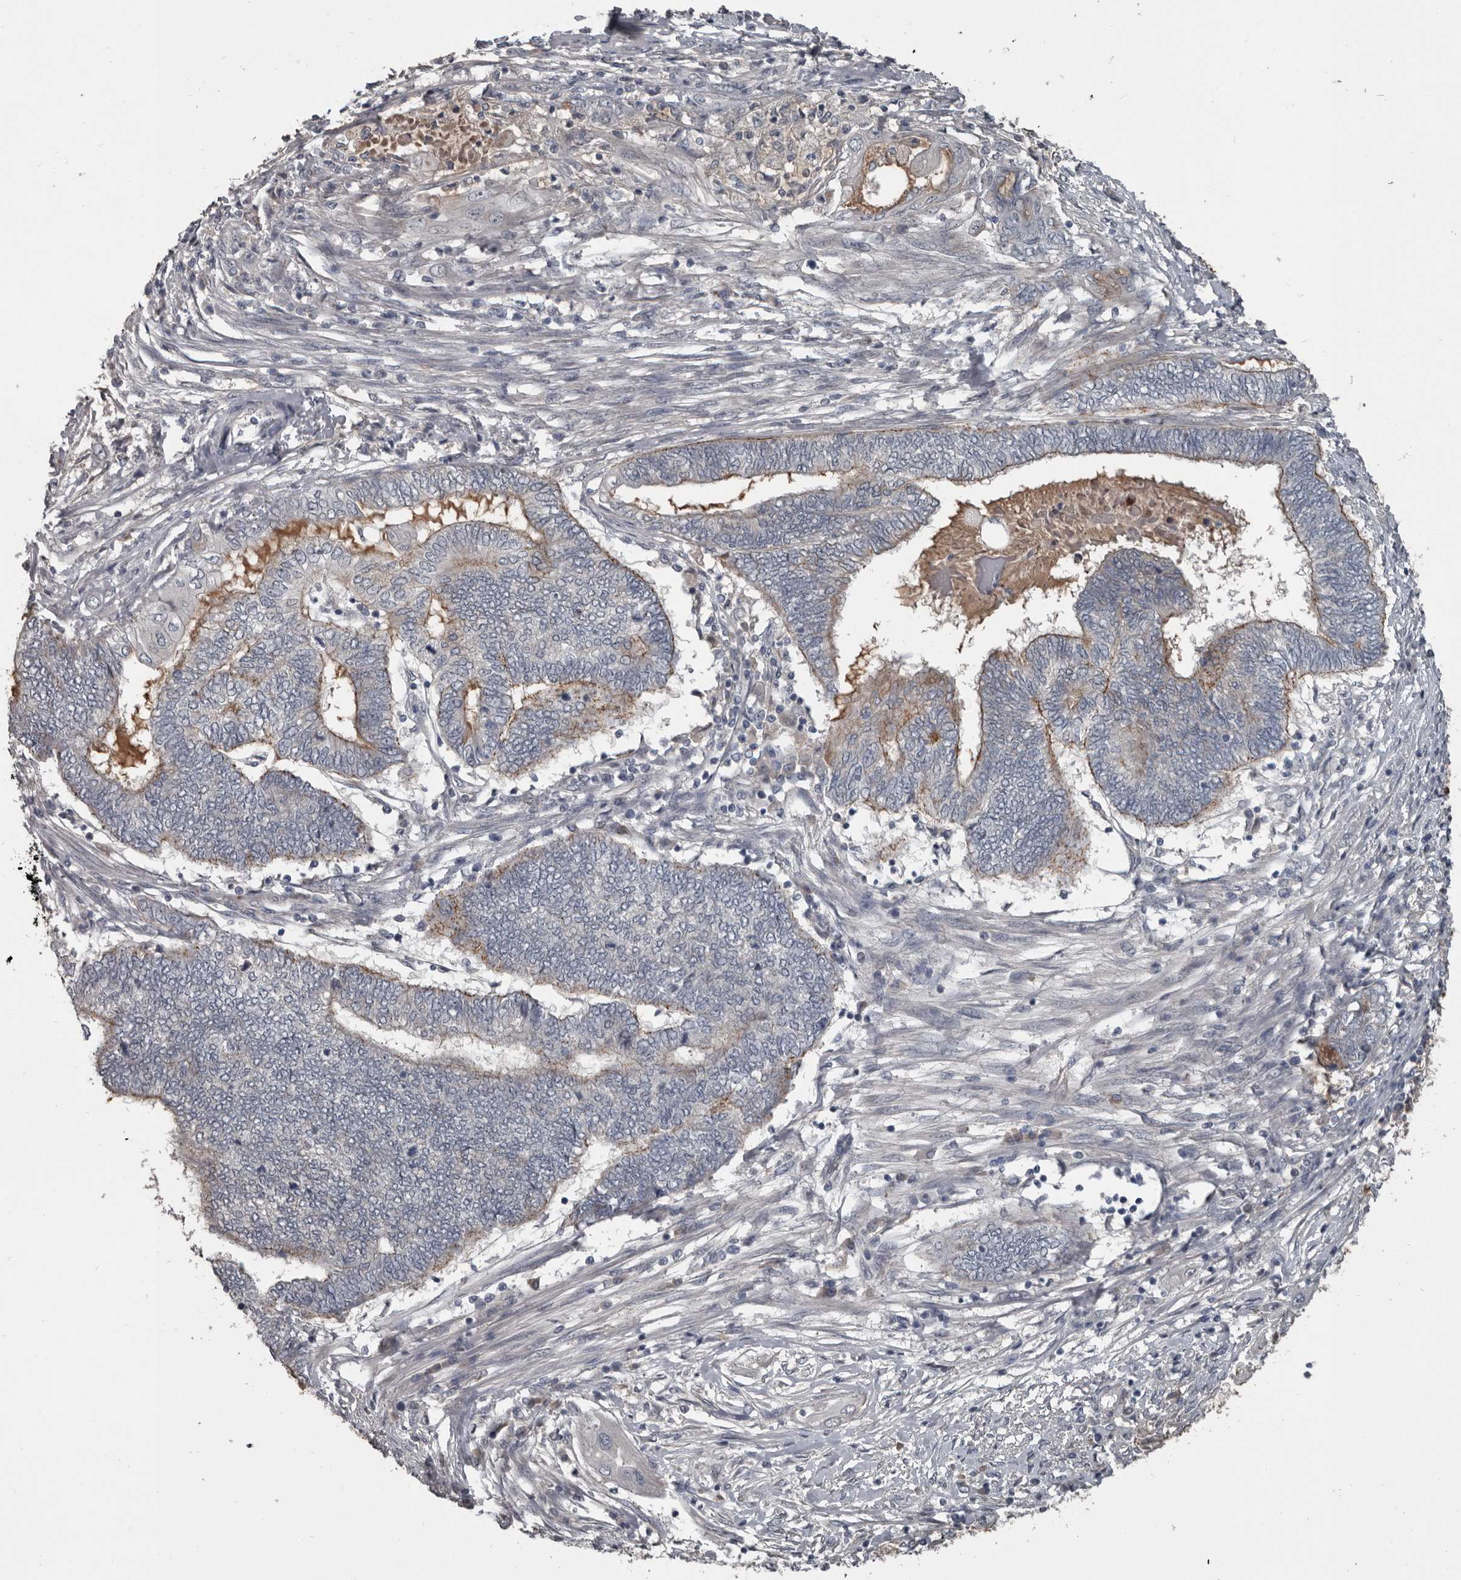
{"staining": {"intensity": "moderate", "quantity": "<25%", "location": "cytoplasmic/membranous"}, "tissue": "endometrial cancer", "cell_type": "Tumor cells", "image_type": "cancer", "snomed": [{"axis": "morphology", "description": "Adenocarcinoma, NOS"}, {"axis": "topography", "description": "Uterus"}, {"axis": "topography", "description": "Endometrium"}], "caption": "An immunohistochemistry (IHC) image of neoplastic tissue is shown. Protein staining in brown highlights moderate cytoplasmic/membranous positivity in endometrial cancer (adenocarcinoma) within tumor cells.", "gene": "C1orf216", "patient": {"sex": "female", "age": 70}}